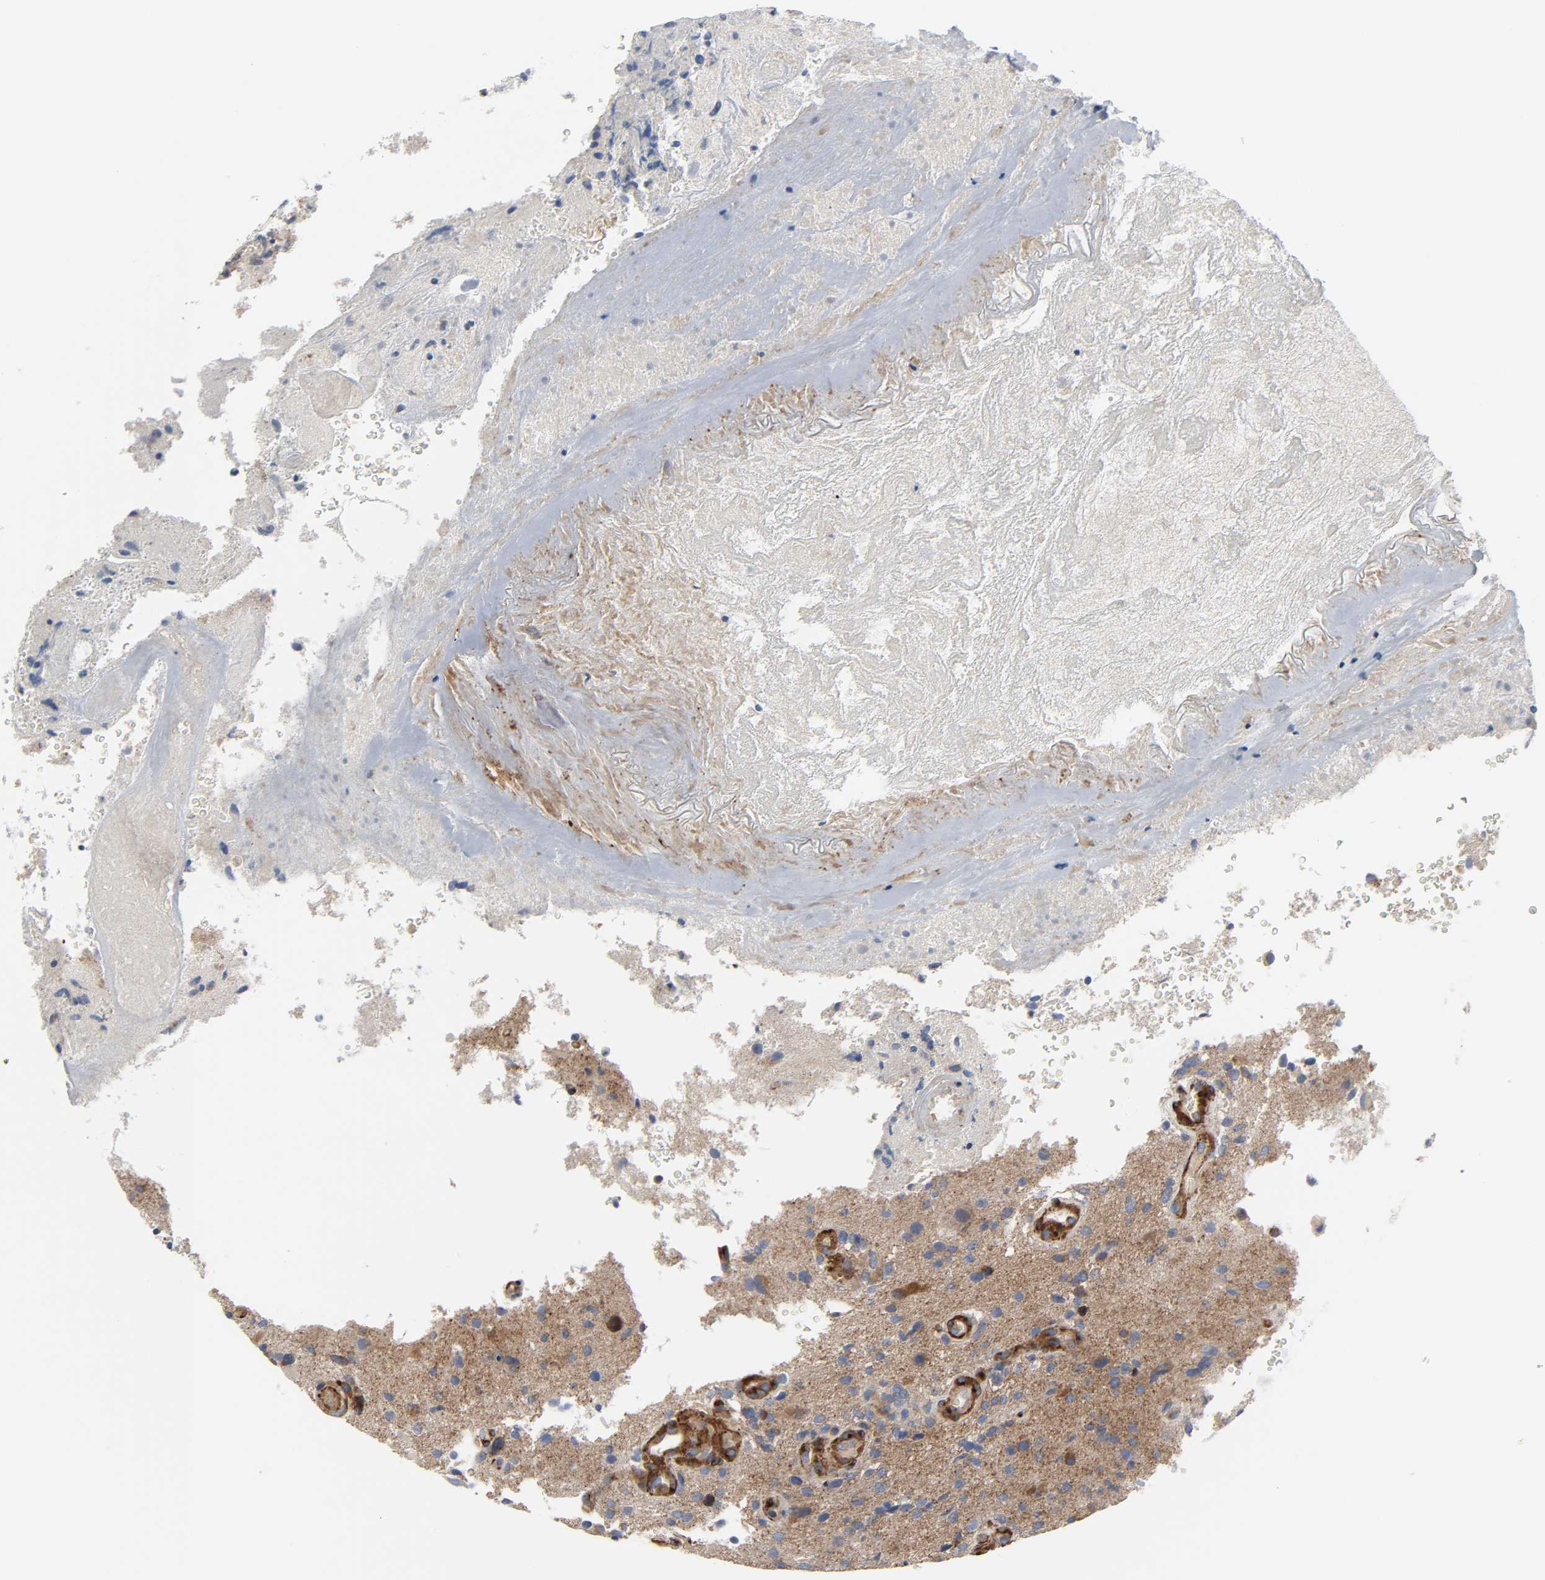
{"staining": {"intensity": "moderate", "quantity": "<25%", "location": "cytoplasmic/membranous"}, "tissue": "glioma", "cell_type": "Tumor cells", "image_type": "cancer", "snomed": [{"axis": "morphology", "description": "Normal tissue, NOS"}, {"axis": "morphology", "description": "Glioma, malignant, High grade"}, {"axis": "topography", "description": "Cerebral cortex"}], "caption": "High-power microscopy captured an immunohistochemistry image of malignant high-grade glioma, revealing moderate cytoplasmic/membranous positivity in about <25% of tumor cells.", "gene": "ARHGAP1", "patient": {"sex": "male", "age": 75}}